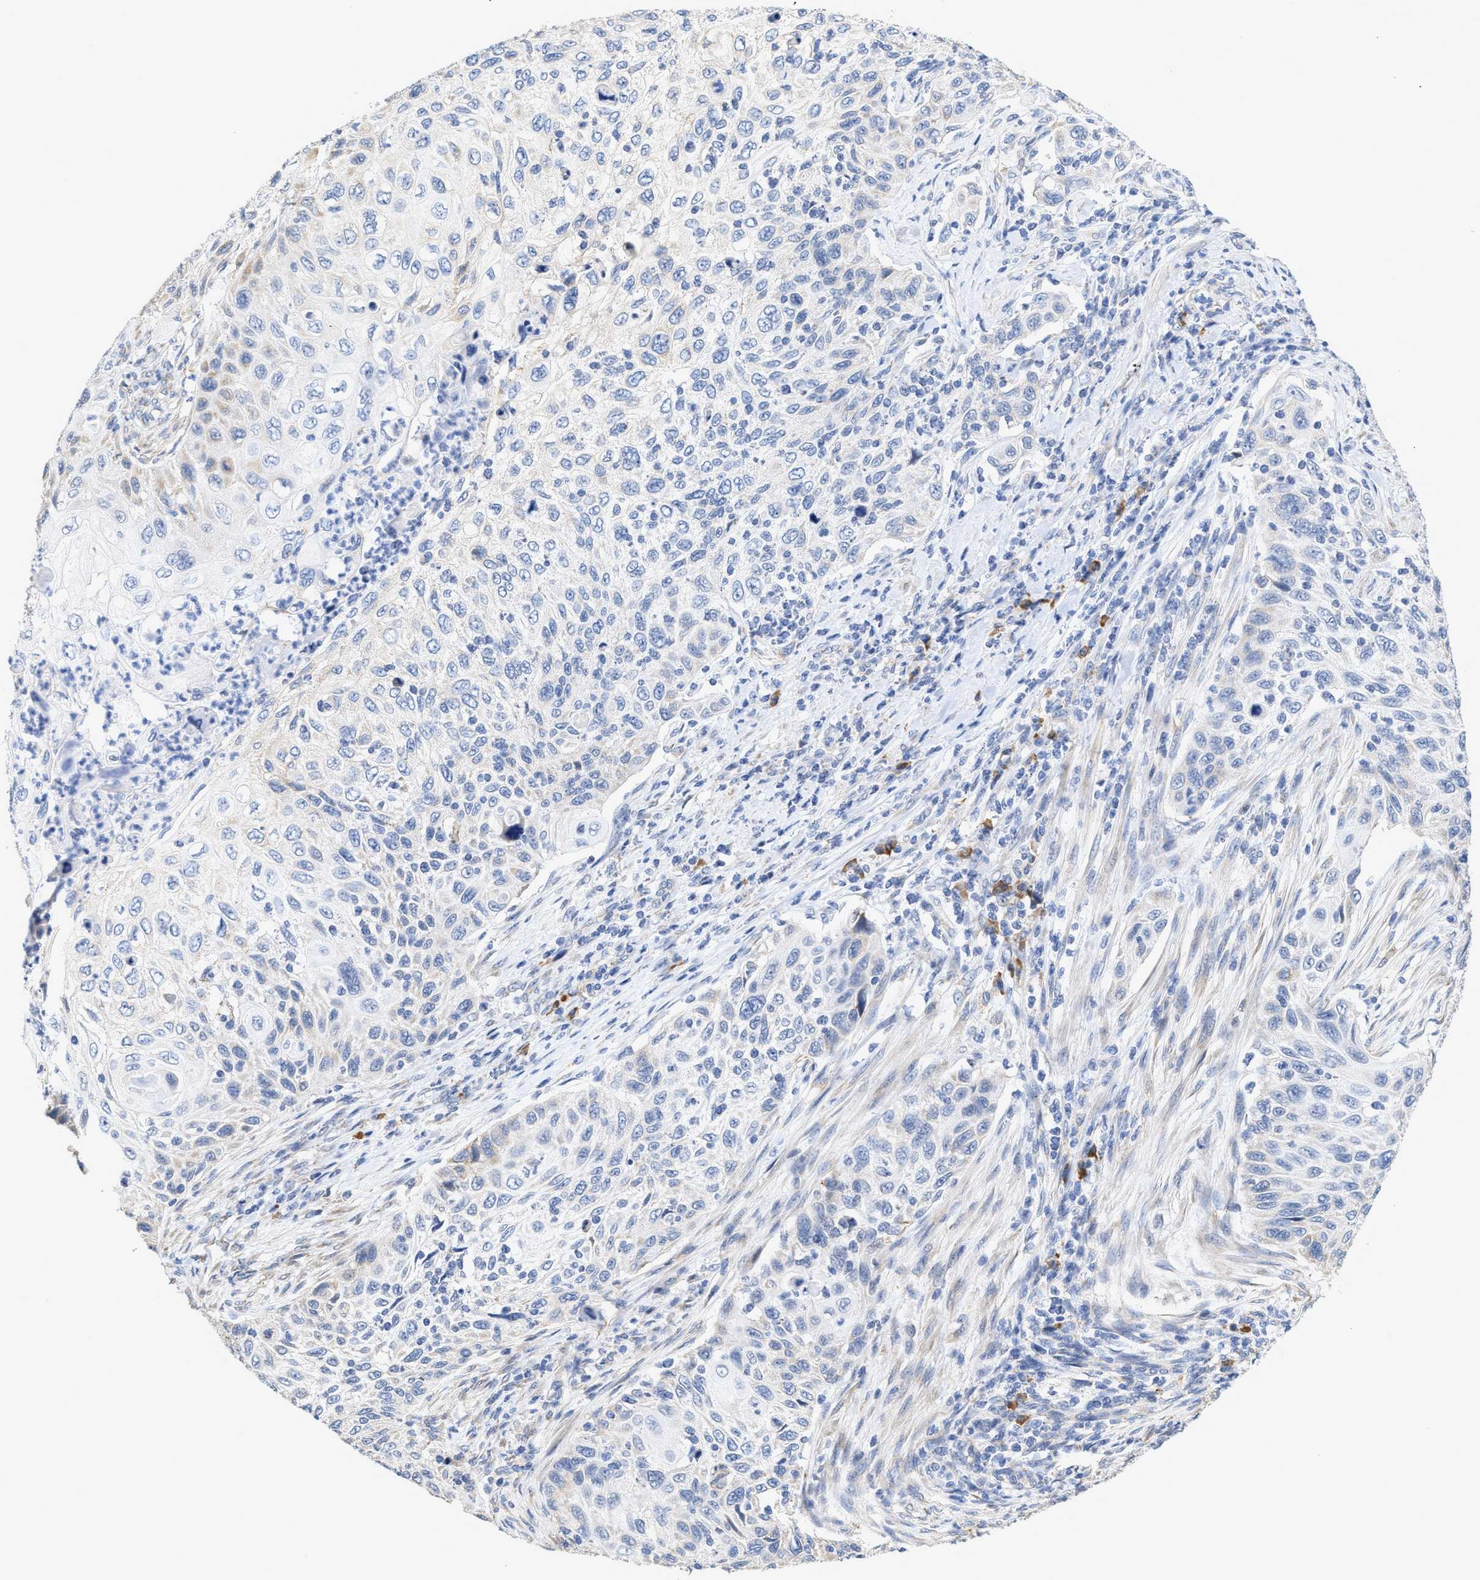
{"staining": {"intensity": "negative", "quantity": "none", "location": "none"}, "tissue": "cervical cancer", "cell_type": "Tumor cells", "image_type": "cancer", "snomed": [{"axis": "morphology", "description": "Squamous cell carcinoma, NOS"}, {"axis": "topography", "description": "Cervix"}], "caption": "This is an IHC image of squamous cell carcinoma (cervical). There is no positivity in tumor cells.", "gene": "RYR2", "patient": {"sex": "female", "age": 70}}